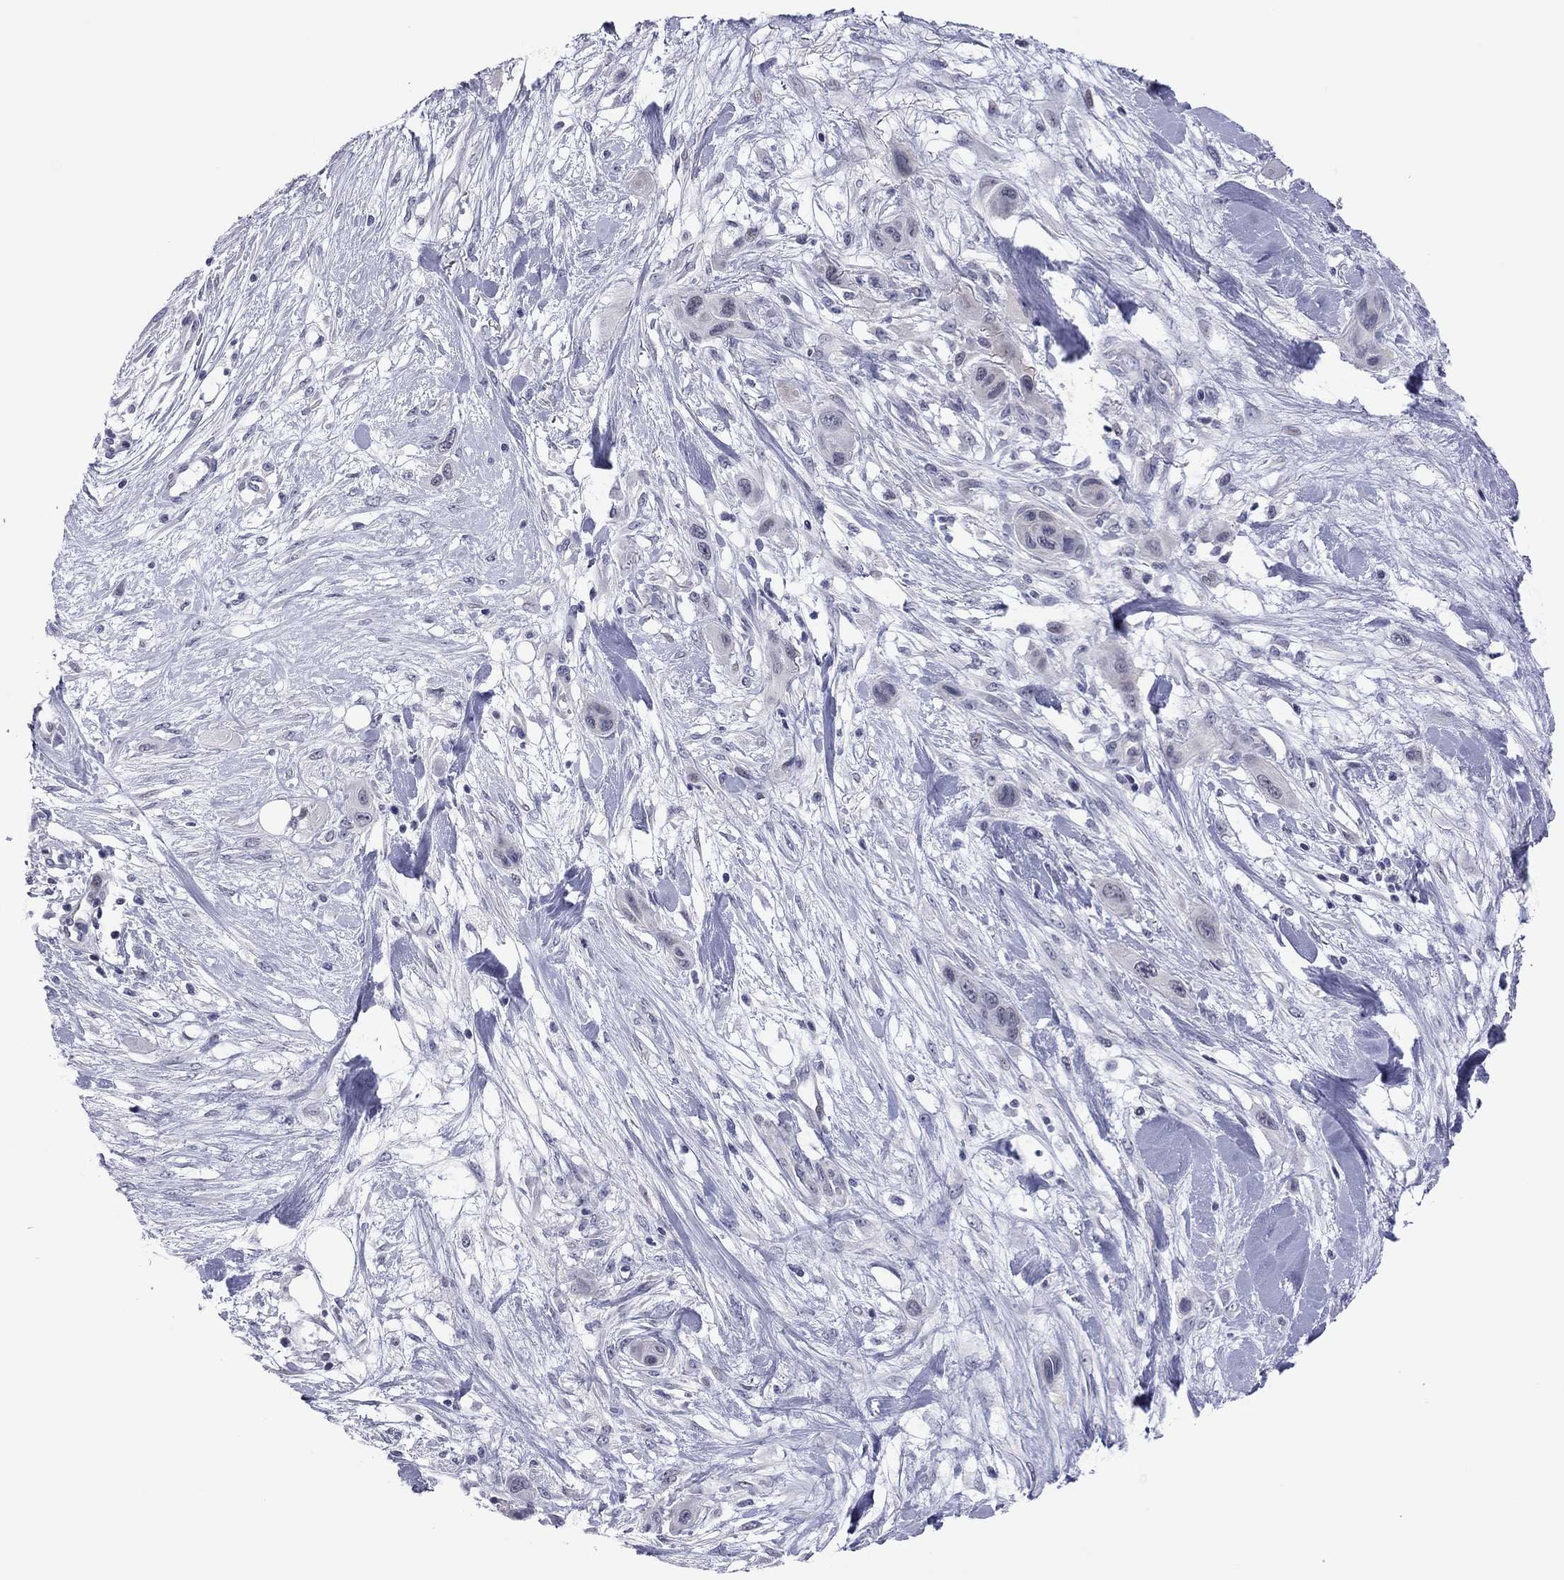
{"staining": {"intensity": "negative", "quantity": "none", "location": "none"}, "tissue": "skin cancer", "cell_type": "Tumor cells", "image_type": "cancer", "snomed": [{"axis": "morphology", "description": "Squamous cell carcinoma, NOS"}, {"axis": "topography", "description": "Skin"}], "caption": "The immunohistochemistry histopathology image has no significant positivity in tumor cells of squamous cell carcinoma (skin) tissue.", "gene": "POU5F2", "patient": {"sex": "male", "age": 79}}